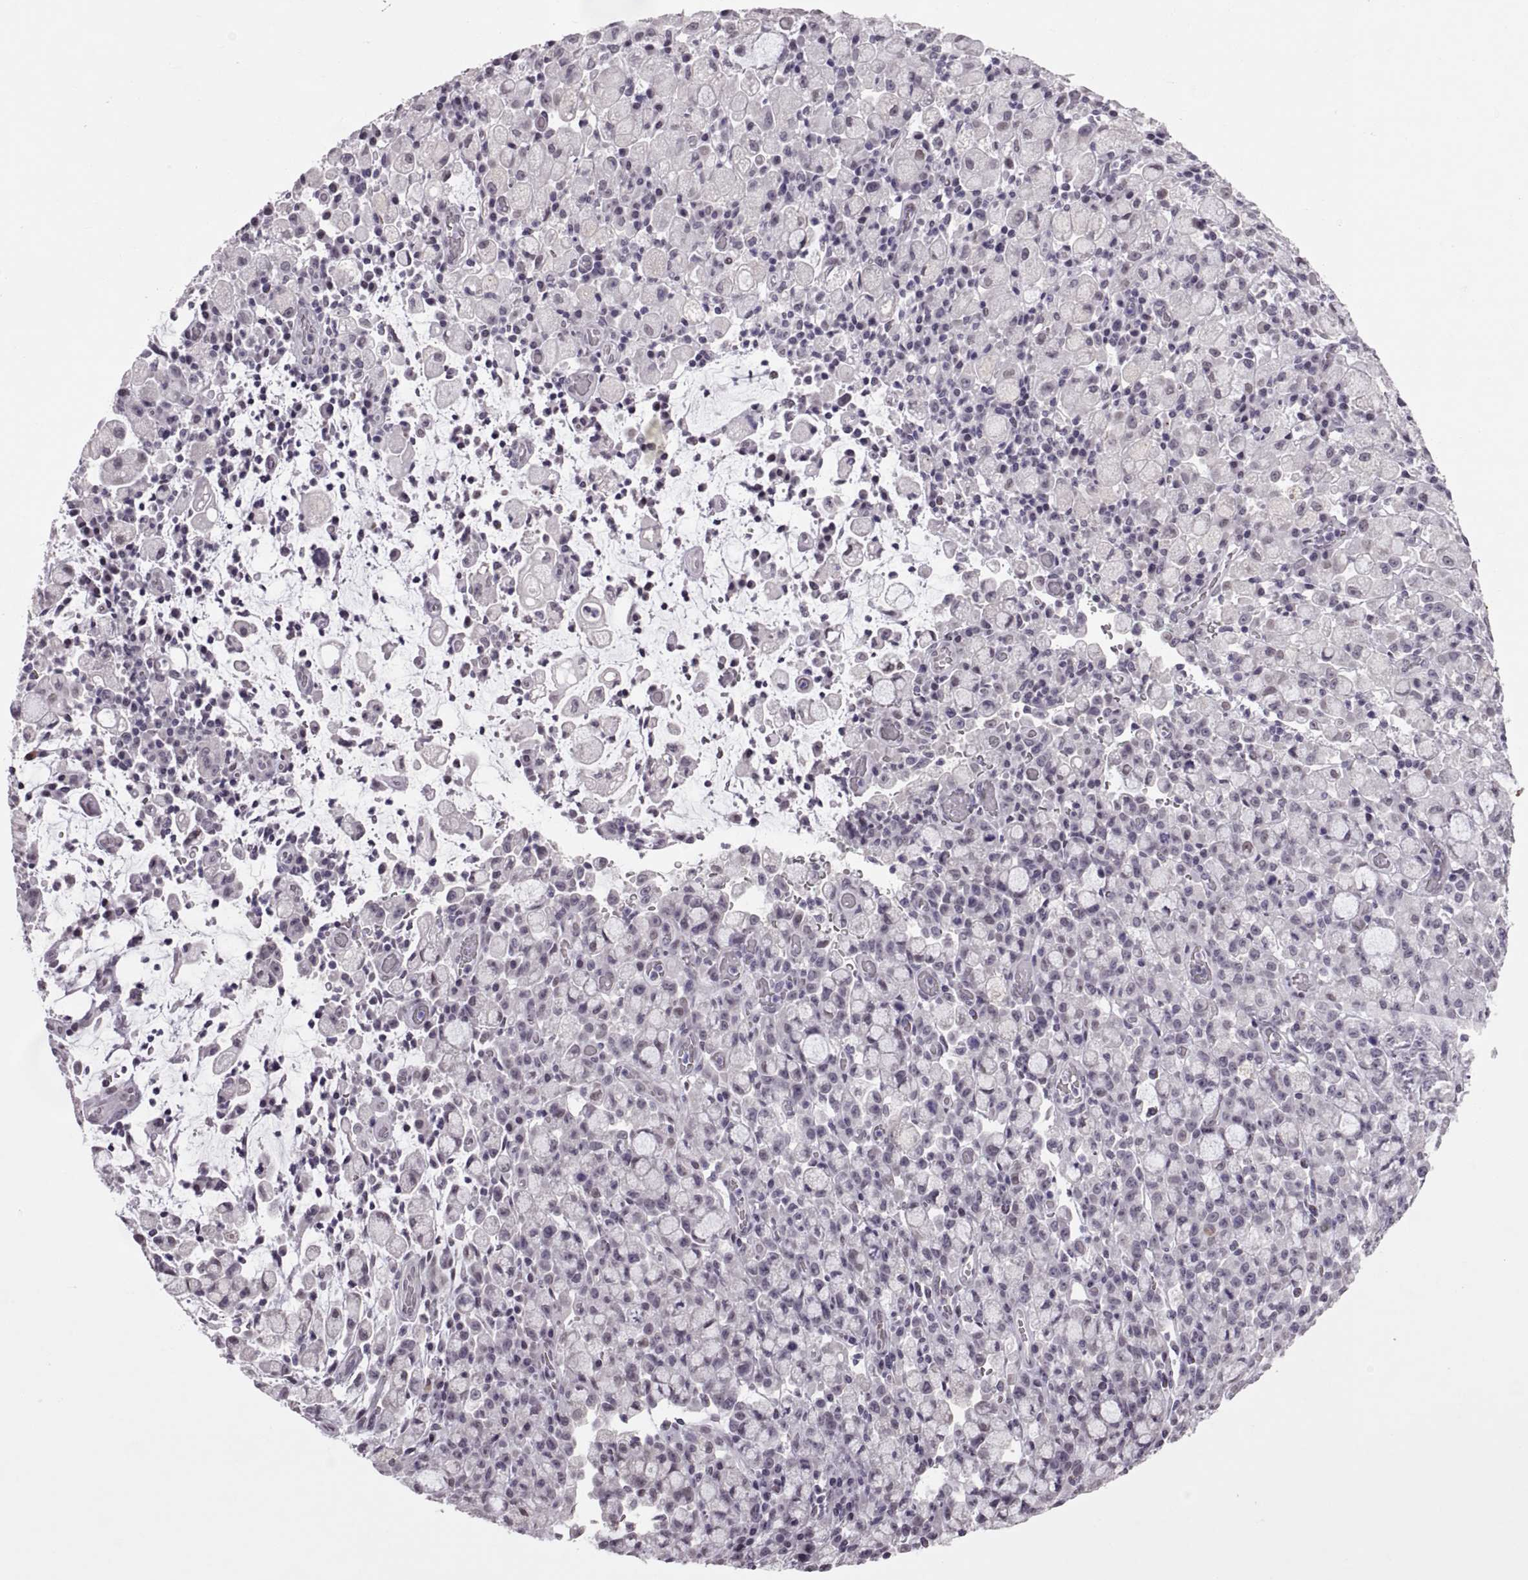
{"staining": {"intensity": "negative", "quantity": "none", "location": "none"}, "tissue": "stomach cancer", "cell_type": "Tumor cells", "image_type": "cancer", "snomed": [{"axis": "morphology", "description": "Adenocarcinoma, NOS"}, {"axis": "topography", "description": "Stomach"}], "caption": "Image shows no significant protein staining in tumor cells of stomach adenocarcinoma.", "gene": "KRT77", "patient": {"sex": "male", "age": 58}}